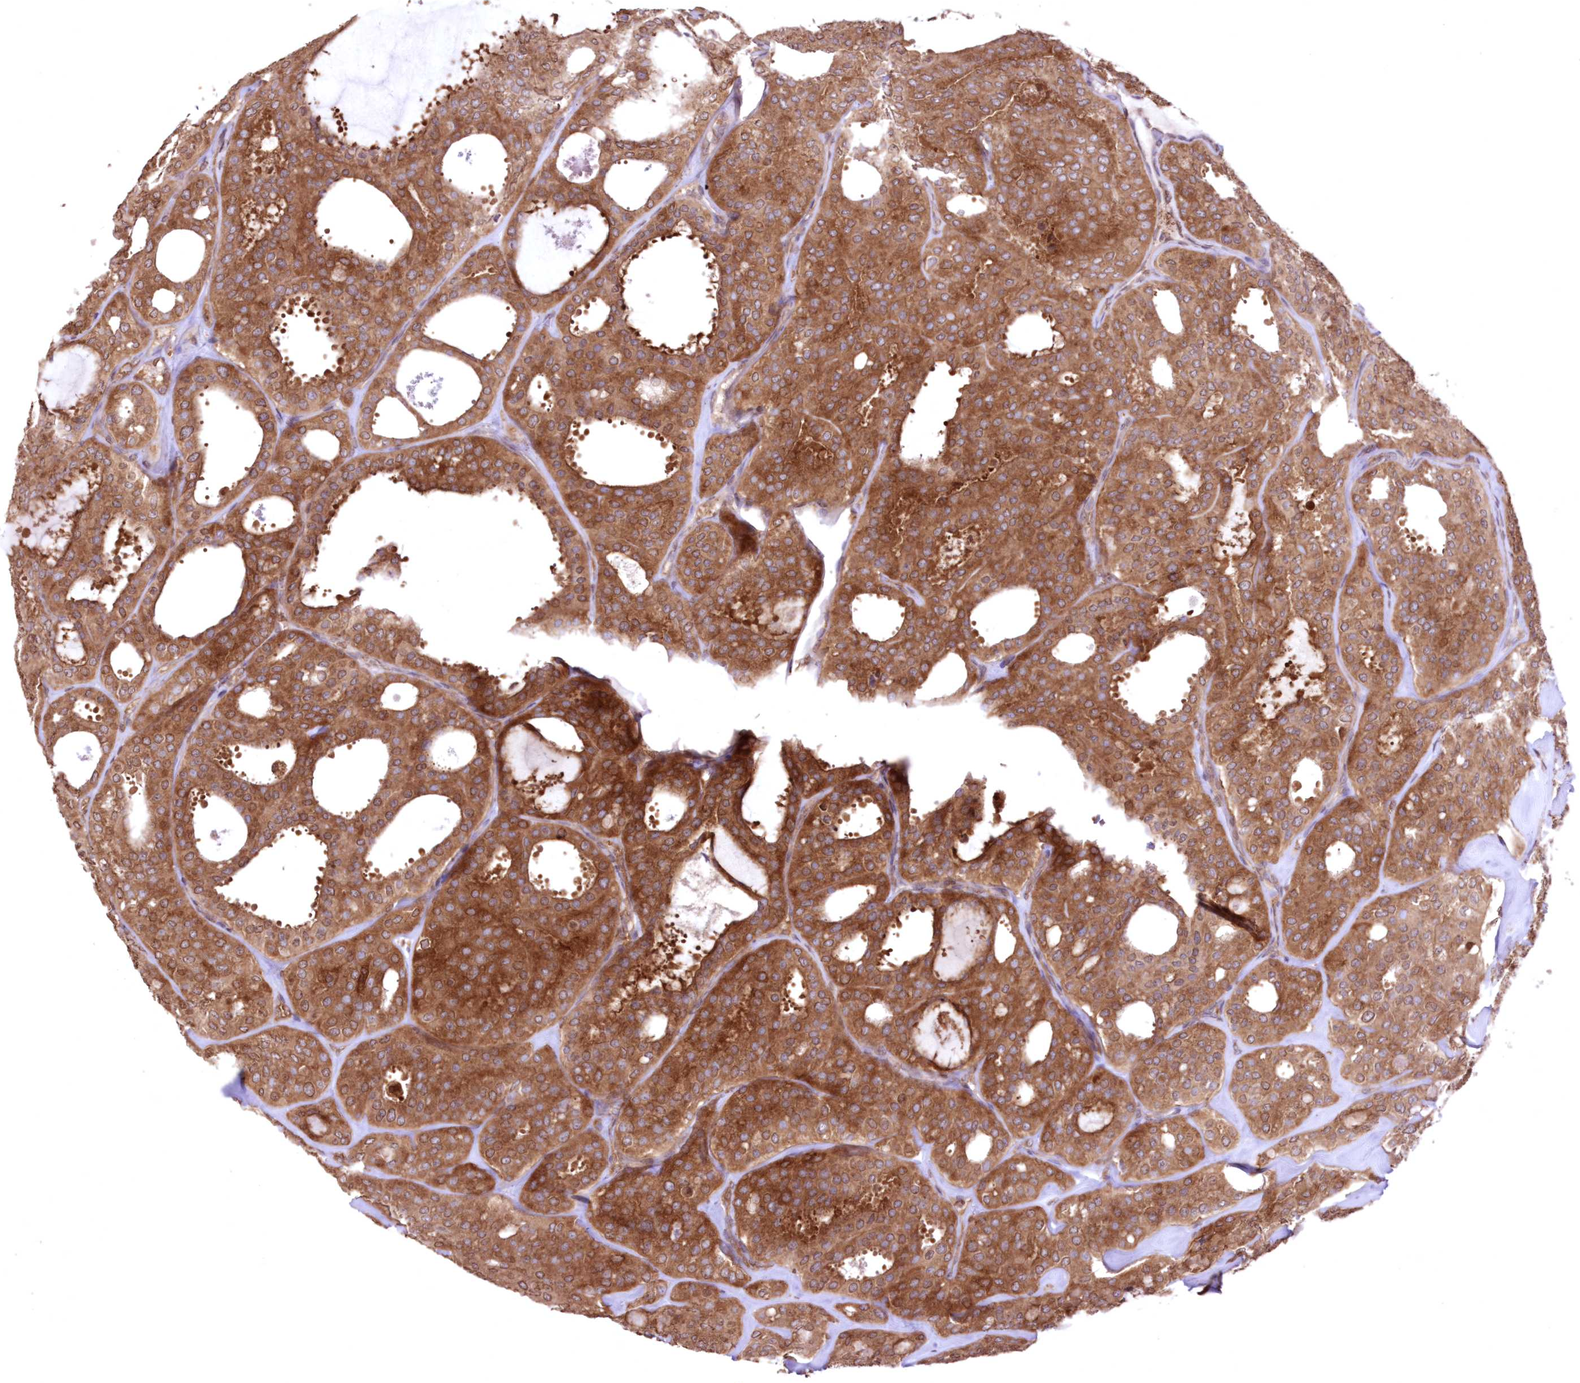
{"staining": {"intensity": "strong", "quantity": ">75%", "location": "cytoplasmic/membranous"}, "tissue": "thyroid cancer", "cell_type": "Tumor cells", "image_type": "cancer", "snomed": [{"axis": "morphology", "description": "Follicular adenoma carcinoma, NOS"}, {"axis": "topography", "description": "Thyroid gland"}], "caption": "Strong cytoplasmic/membranous protein expression is present in about >75% of tumor cells in thyroid cancer. (brown staining indicates protein expression, while blue staining denotes nuclei).", "gene": "FCHO2", "patient": {"sex": "male", "age": 75}}